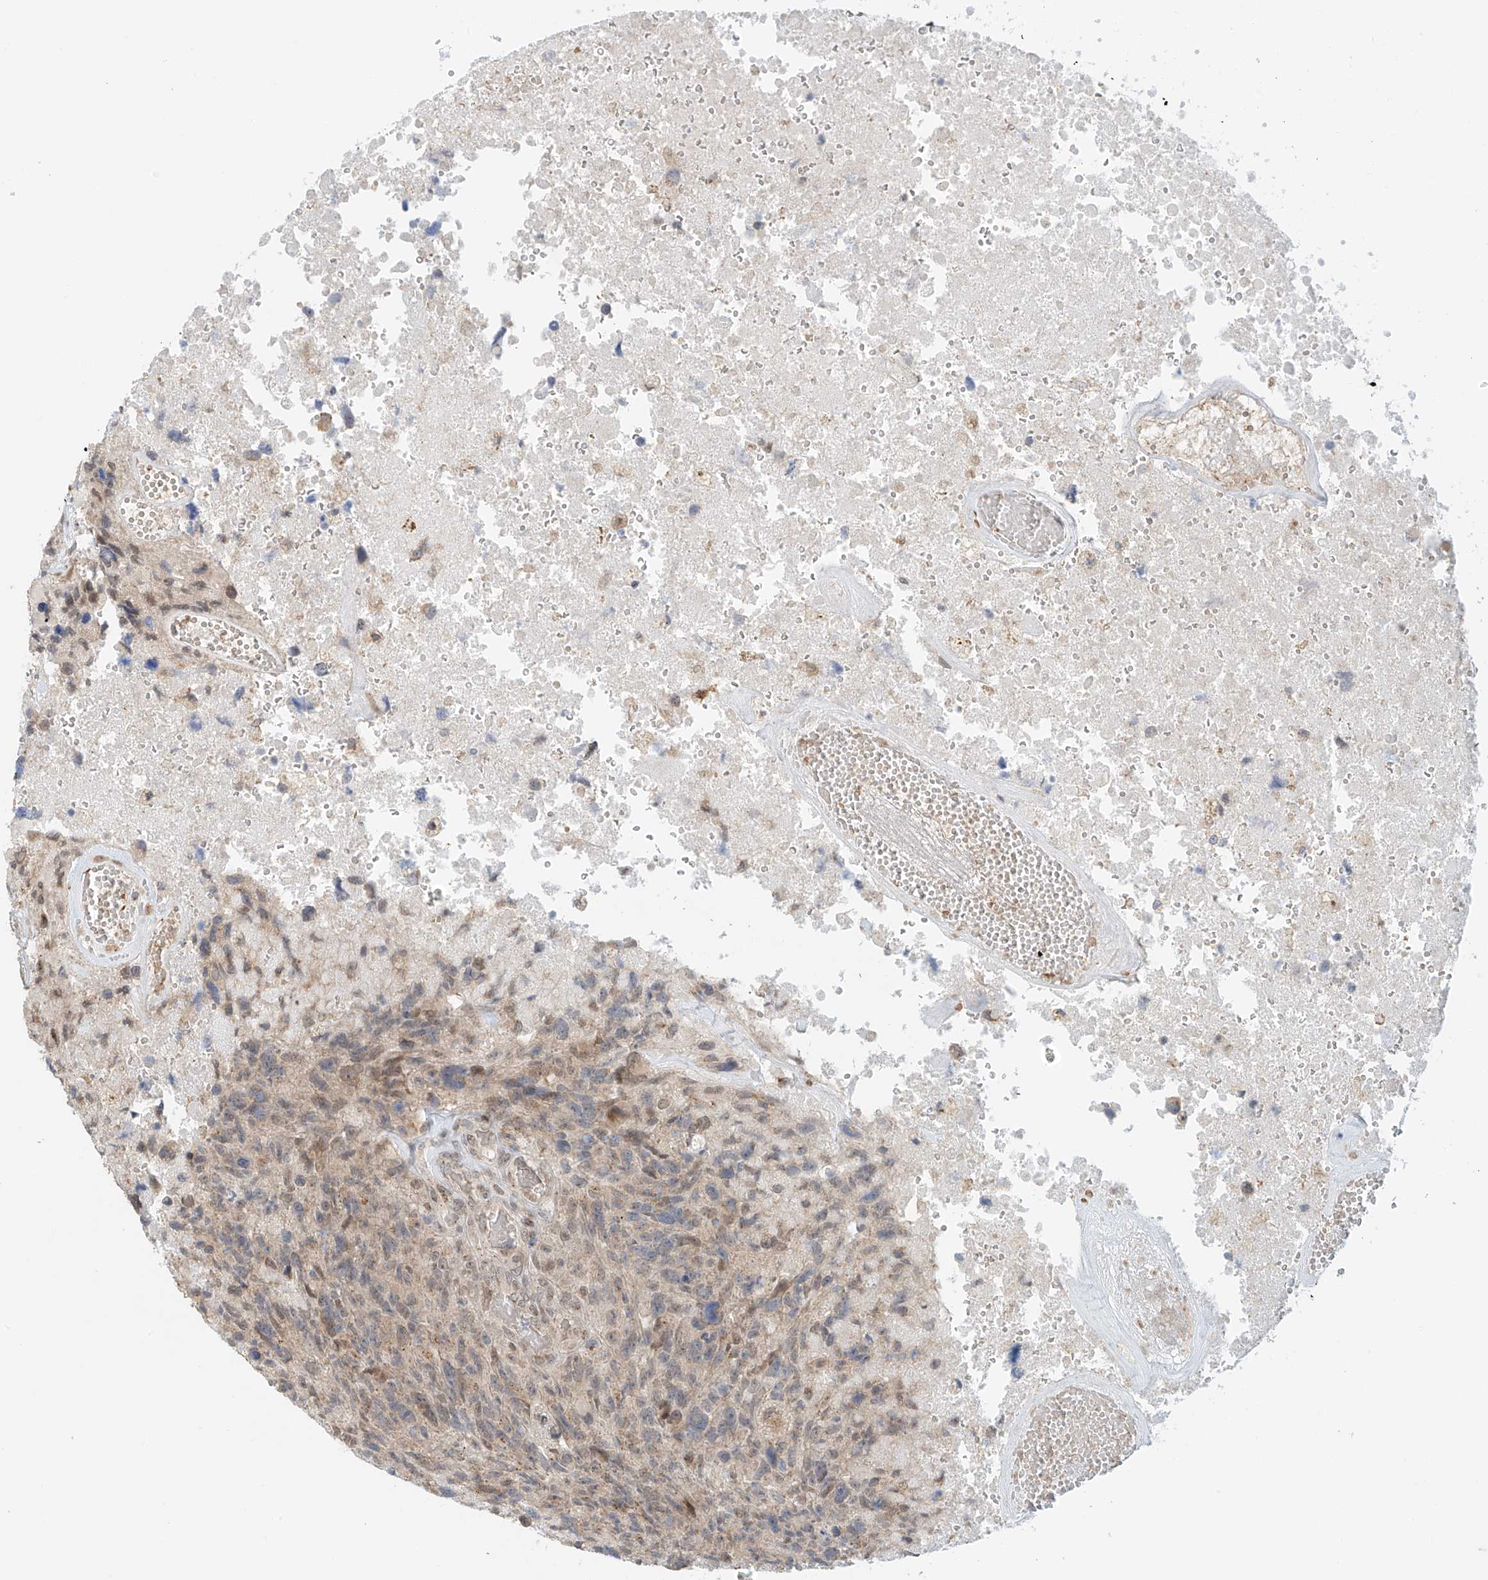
{"staining": {"intensity": "weak", "quantity": "25%-75%", "location": "cytoplasmic/membranous,nuclear"}, "tissue": "glioma", "cell_type": "Tumor cells", "image_type": "cancer", "snomed": [{"axis": "morphology", "description": "Glioma, malignant, High grade"}, {"axis": "topography", "description": "Brain"}], "caption": "IHC staining of malignant glioma (high-grade), which exhibits low levels of weak cytoplasmic/membranous and nuclear expression in approximately 25%-75% of tumor cells indicating weak cytoplasmic/membranous and nuclear protein expression. The staining was performed using DAB (3,3'-diaminobenzidine) (brown) for protein detection and nuclei were counterstained in hematoxylin (blue).", "gene": "STARD9", "patient": {"sex": "male", "age": 69}}